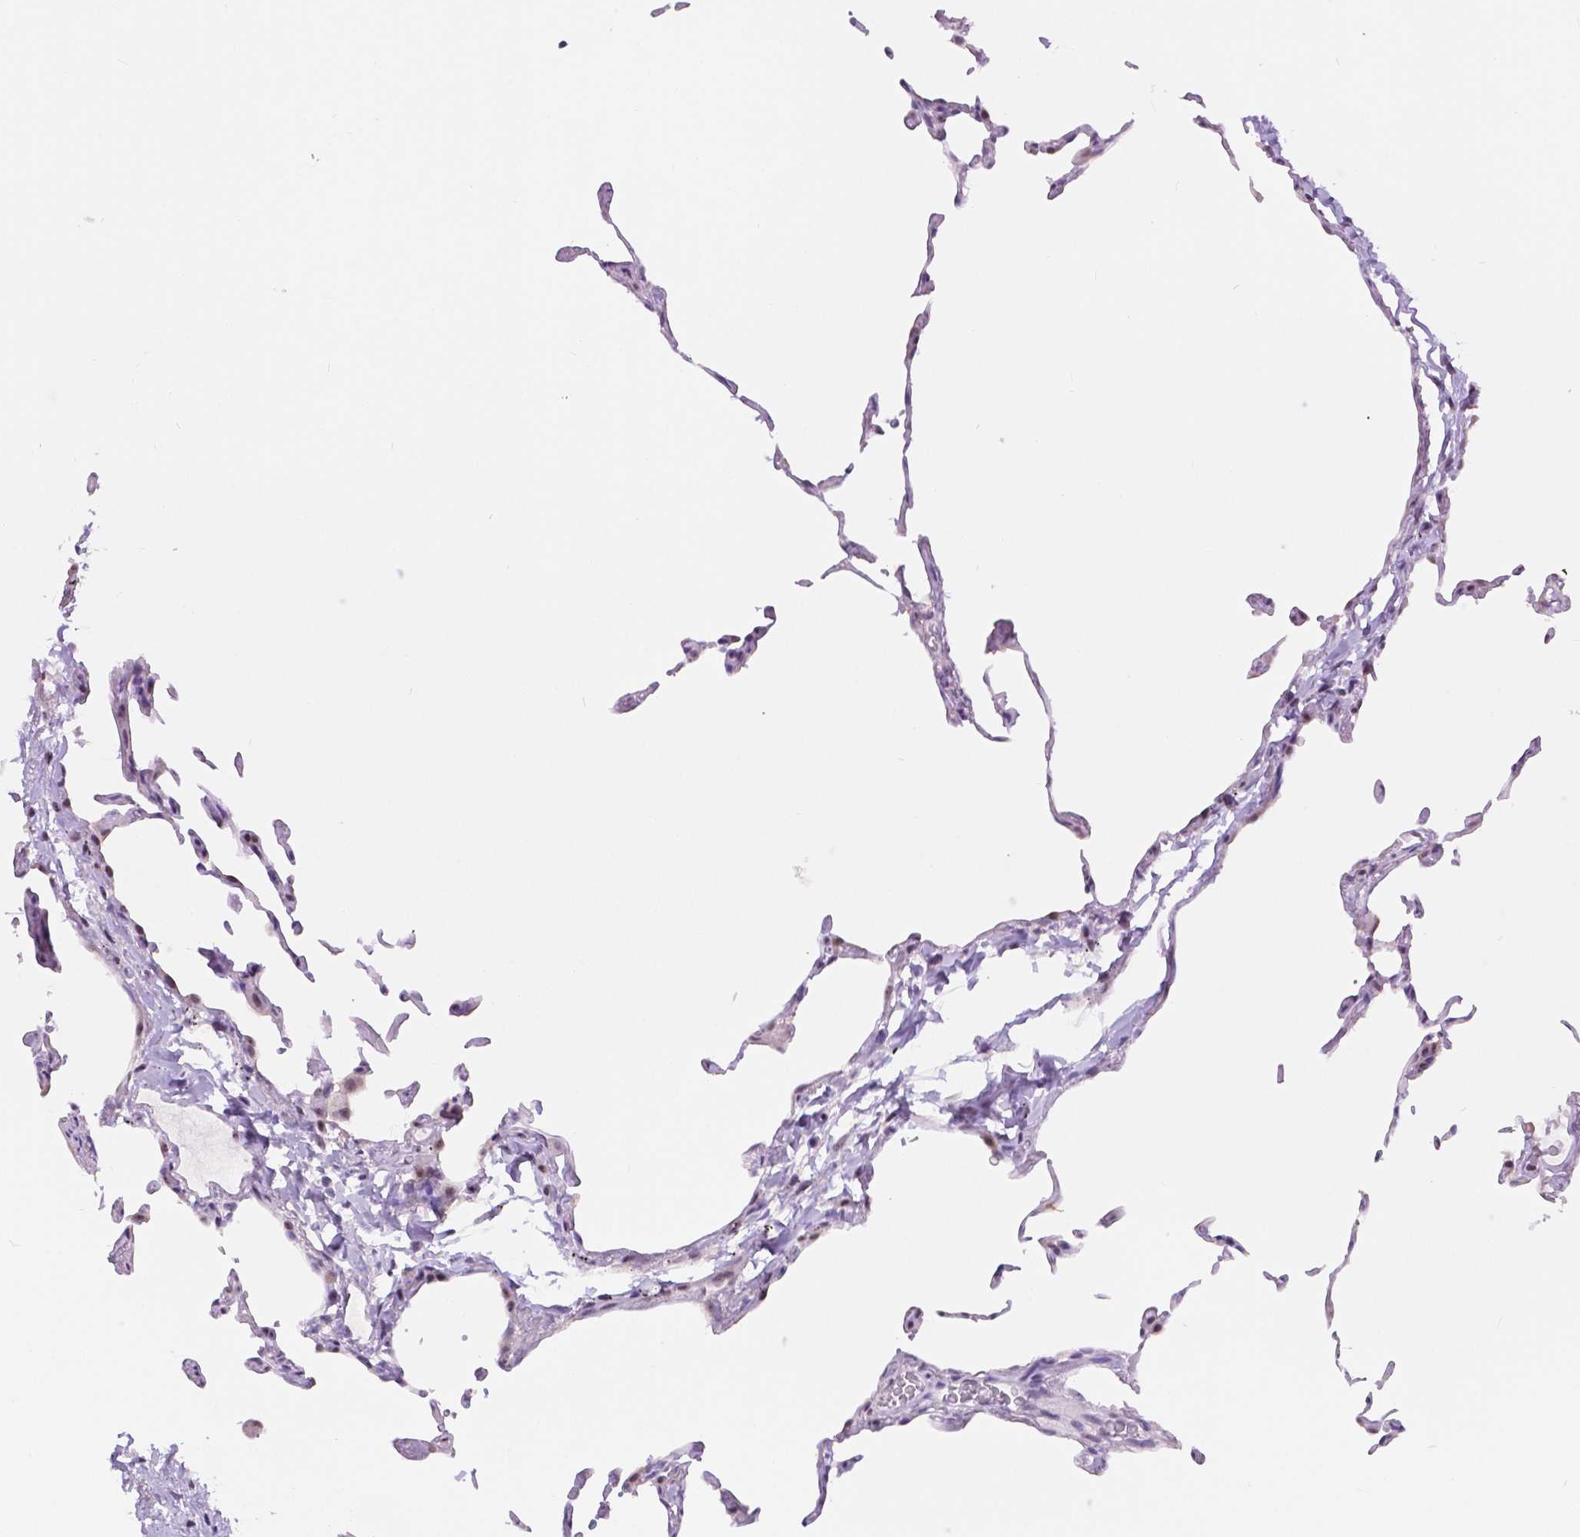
{"staining": {"intensity": "negative", "quantity": "none", "location": "none"}, "tissue": "lung", "cell_type": "Alveolar cells", "image_type": "normal", "snomed": [{"axis": "morphology", "description": "Normal tissue, NOS"}, {"axis": "topography", "description": "Lung"}], "caption": "The photomicrograph shows no significant expression in alveolar cells of lung.", "gene": "NHP2", "patient": {"sex": "female", "age": 57}}